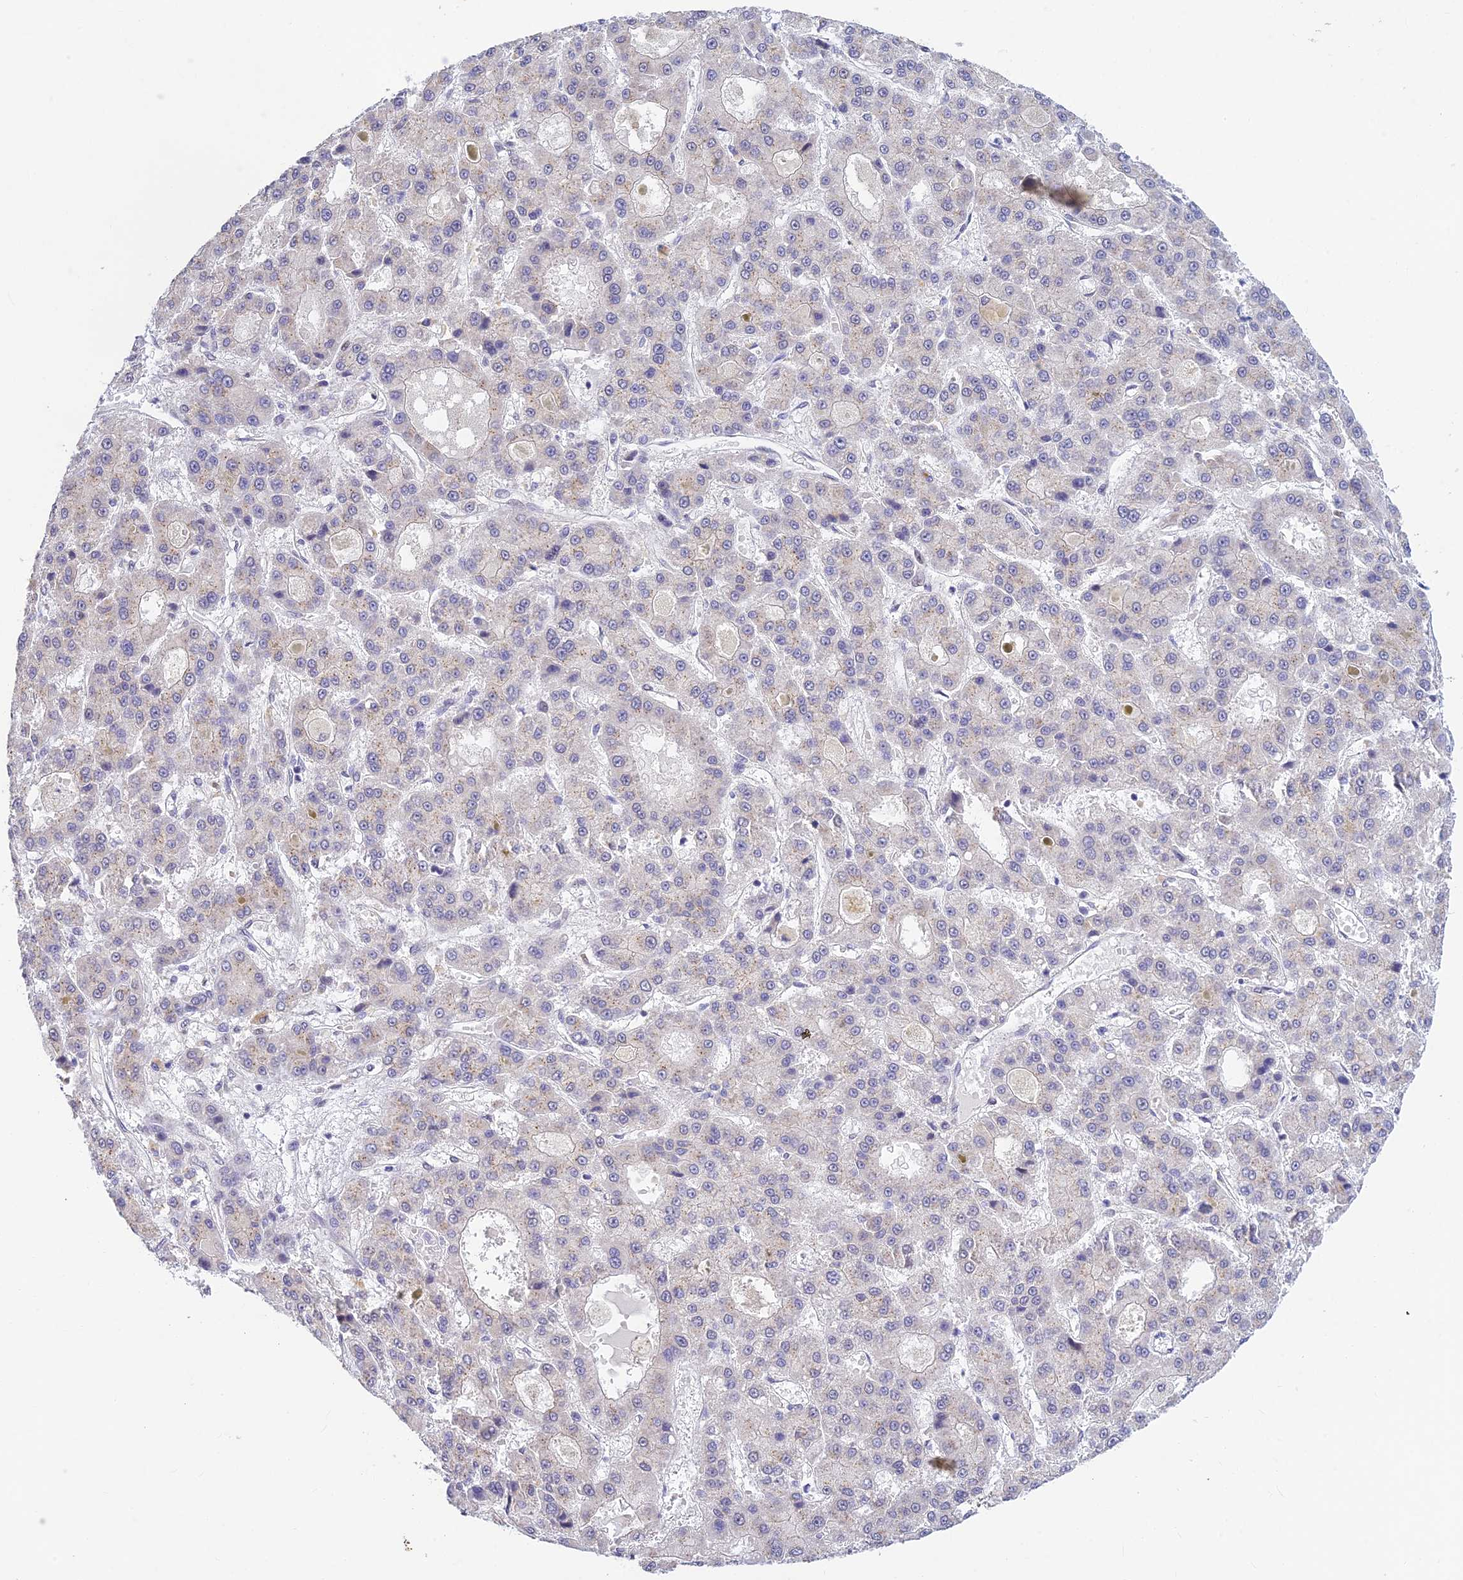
{"staining": {"intensity": "negative", "quantity": "none", "location": "none"}, "tissue": "liver cancer", "cell_type": "Tumor cells", "image_type": "cancer", "snomed": [{"axis": "morphology", "description": "Carcinoma, Hepatocellular, NOS"}, {"axis": "topography", "description": "Liver"}], "caption": "The immunohistochemistry image has no significant expression in tumor cells of liver hepatocellular carcinoma tissue.", "gene": "INKA1", "patient": {"sex": "male", "age": 70}}